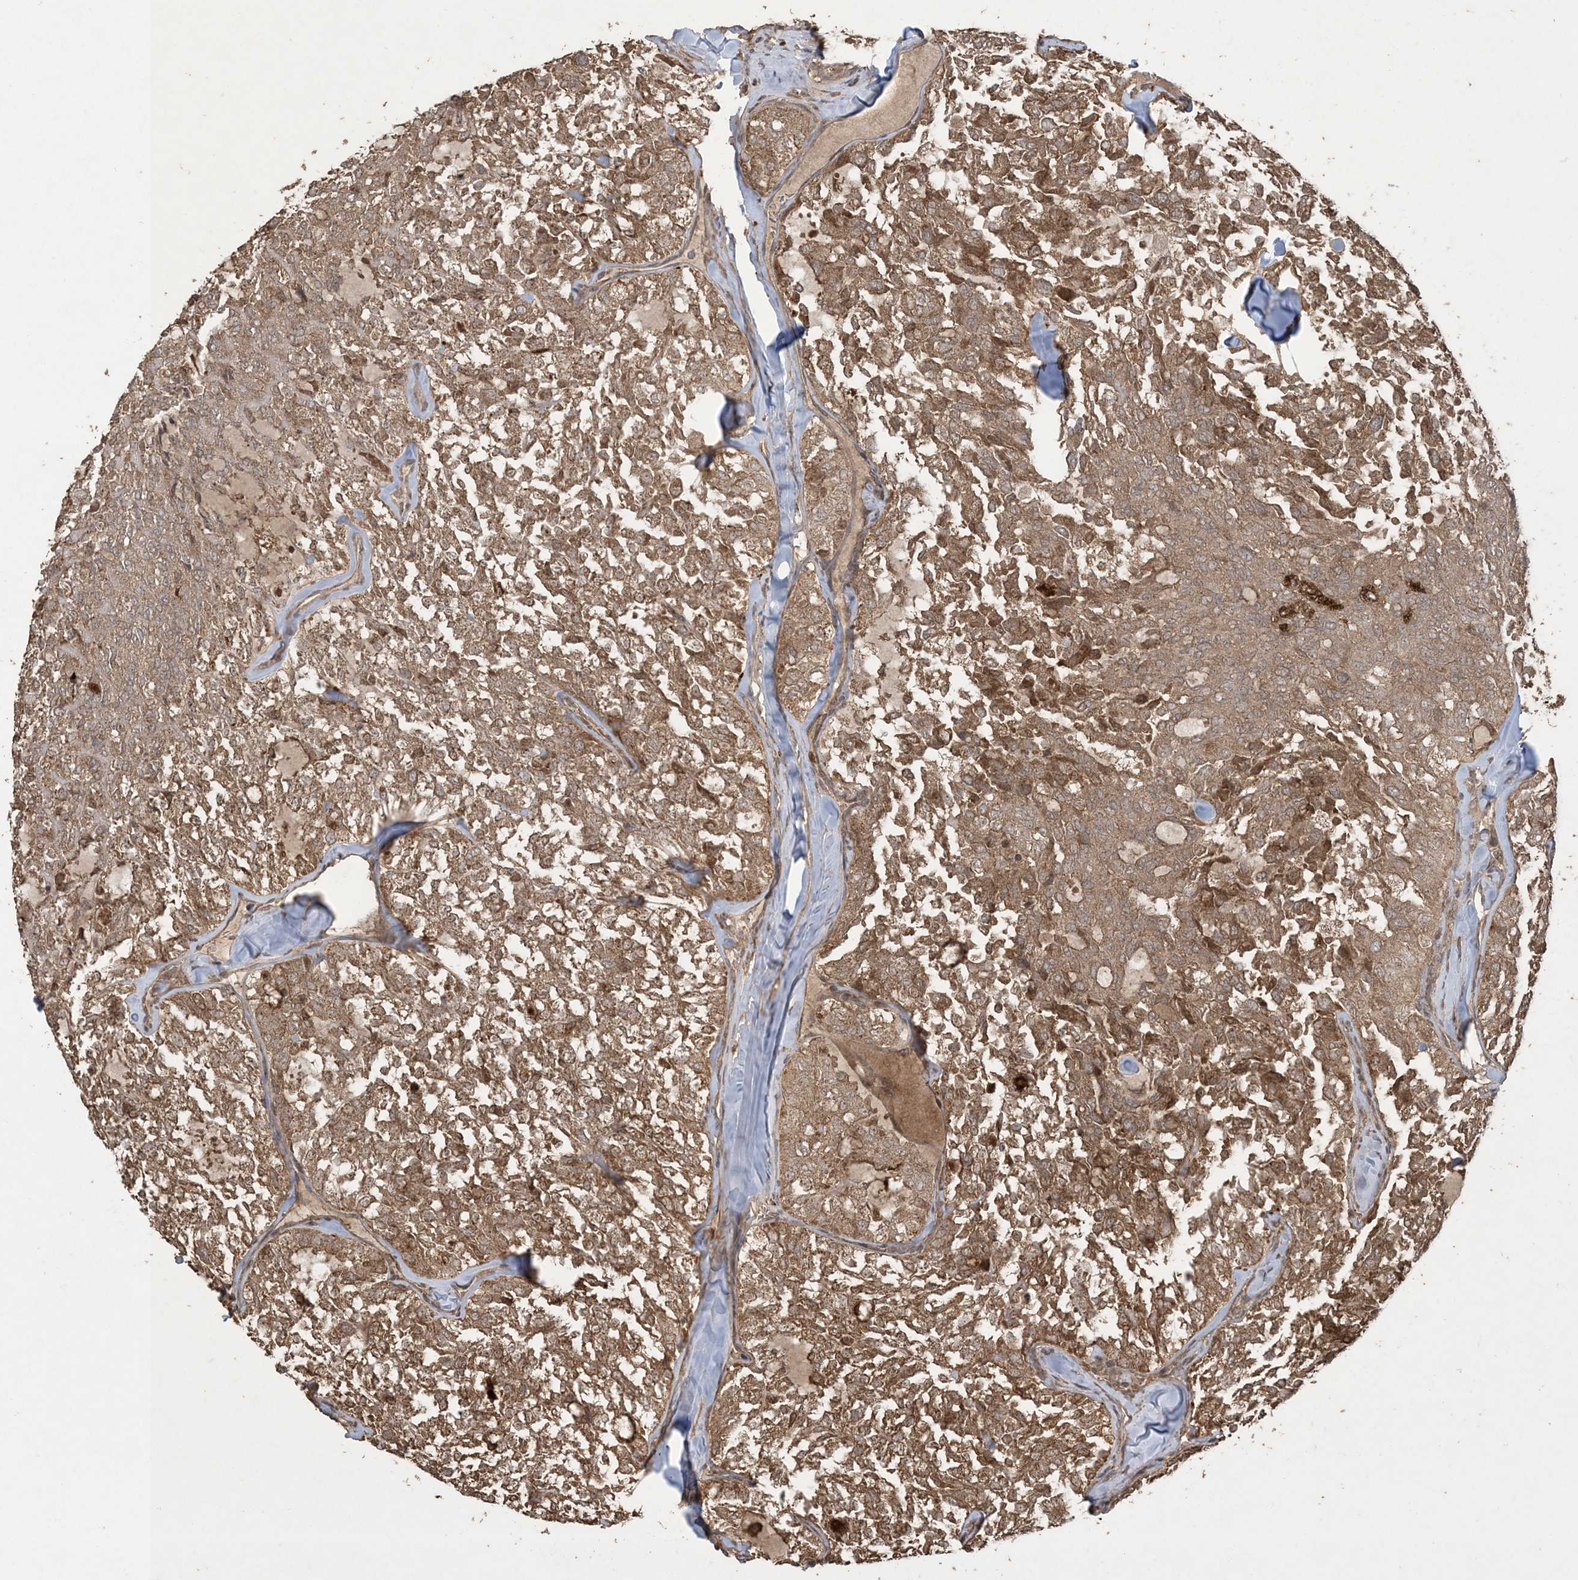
{"staining": {"intensity": "moderate", "quantity": ">75%", "location": "cytoplasmic/membranous"}, "tissue": "thyroid cancer", "cell_type": "Tumor cells", "image_type": "cancer", "snomed": [{"axis": "morphology", "description": "Follicular adenoma carcinoma, NOS"}, {"axis": "topography", "description": "Thyroid gland"}], "caption": "Thyroid cancer stained with a brown dye shows moderate cytoplasmic/membranous positive staining in about >75% of tumor cells.", "gene": "EFCAB8", "patient": {"sex": "male", "age": 75}}